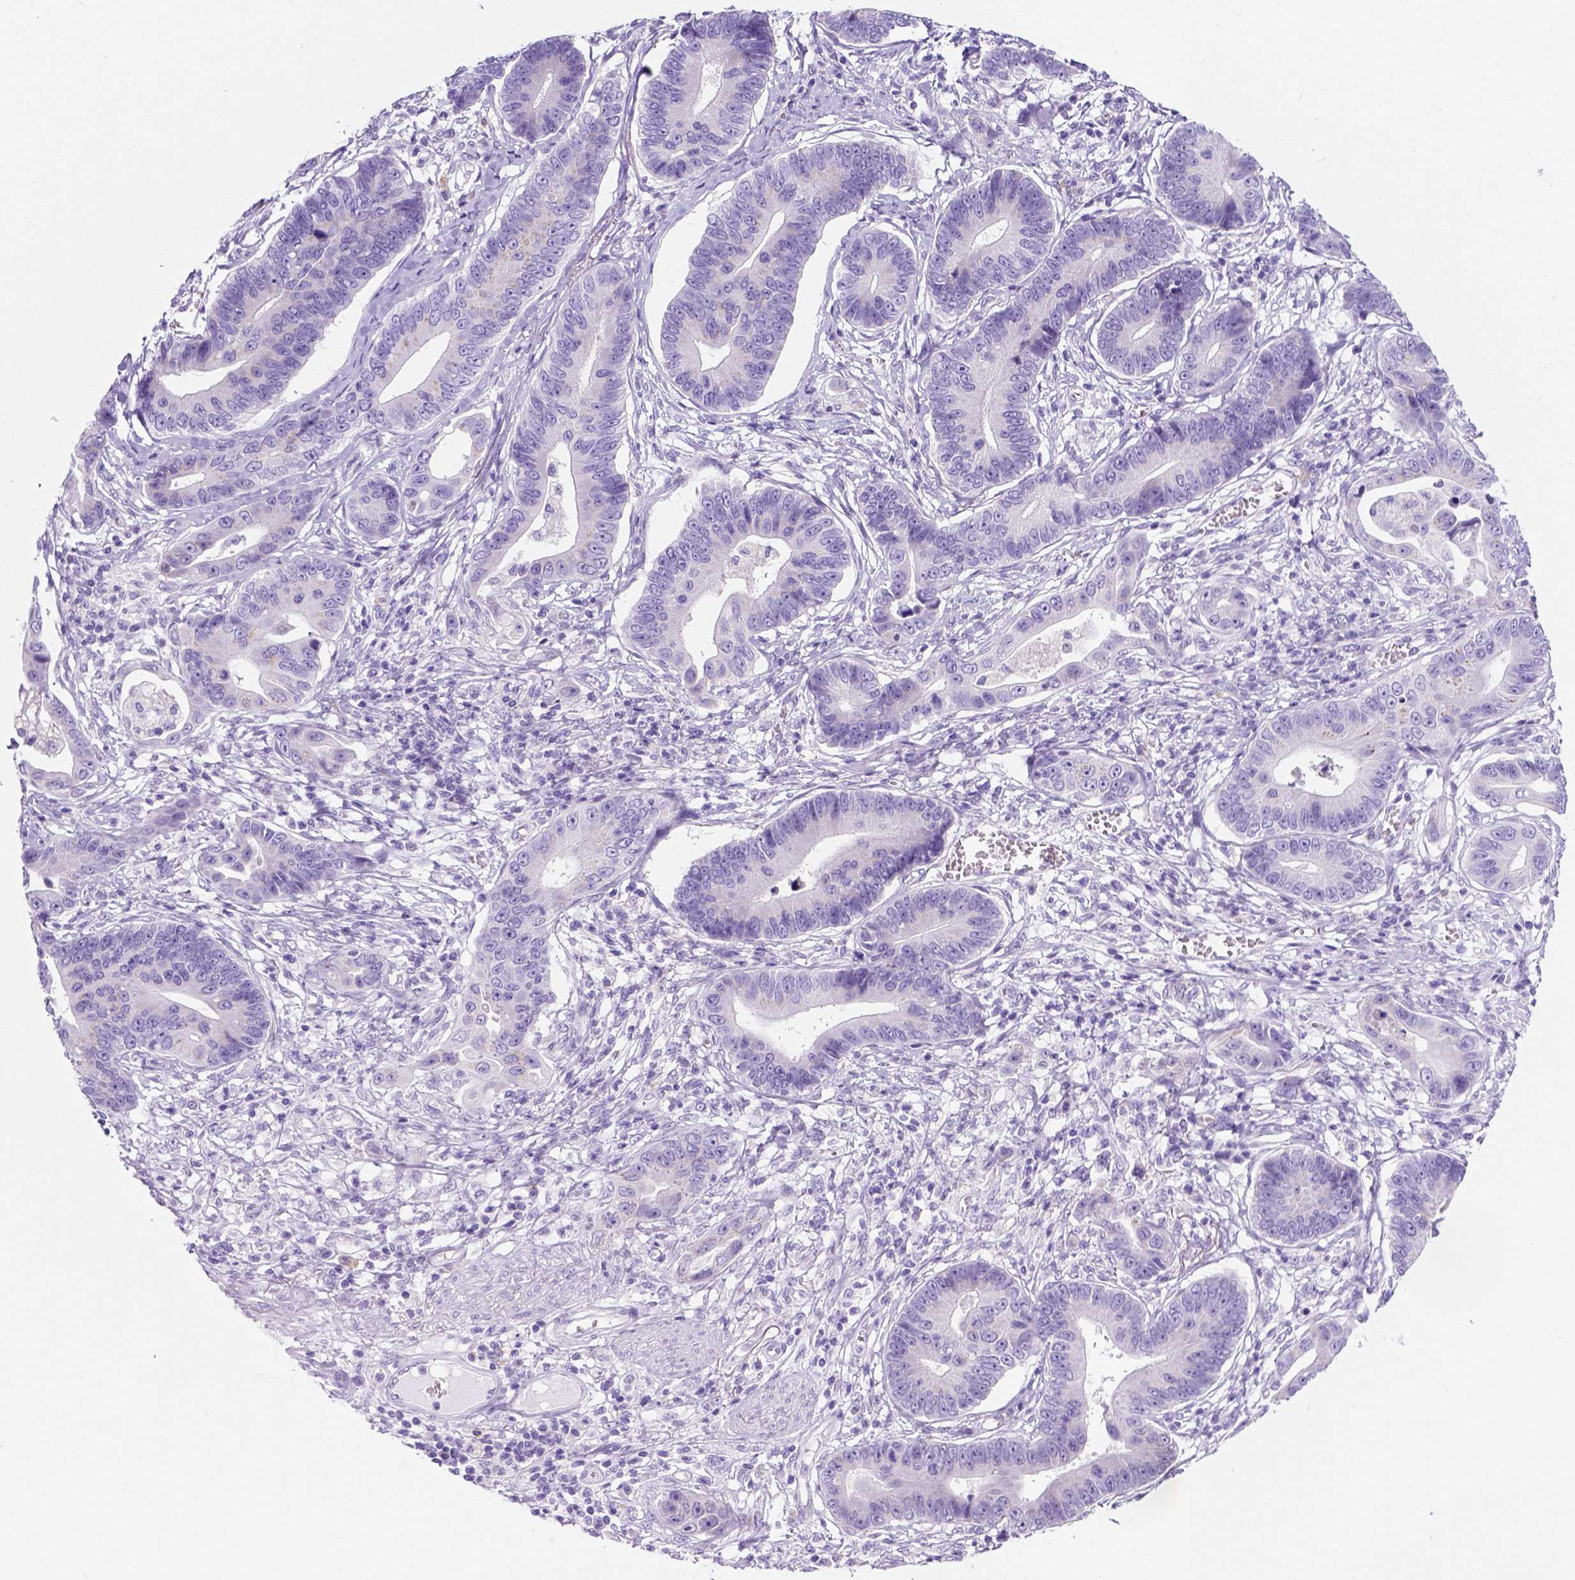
{"staining": {"intensity": "negative", "quantity": "none", "location": "none"}, "tissue": "stomach cancer", "cell_type": "Tumor cells", "image_type": "cancer", "snomed": [{"axis": "morphology", "description": "Adenocarcinoma, NOS"}, {"axis": "topography", "description": "Stomach"}], "caption": "There is no significant positivity in tumor cells of adenocarcinoma (stomach).", "gene": "PHF7", "patient": {"sex": "male", "age": 84}}